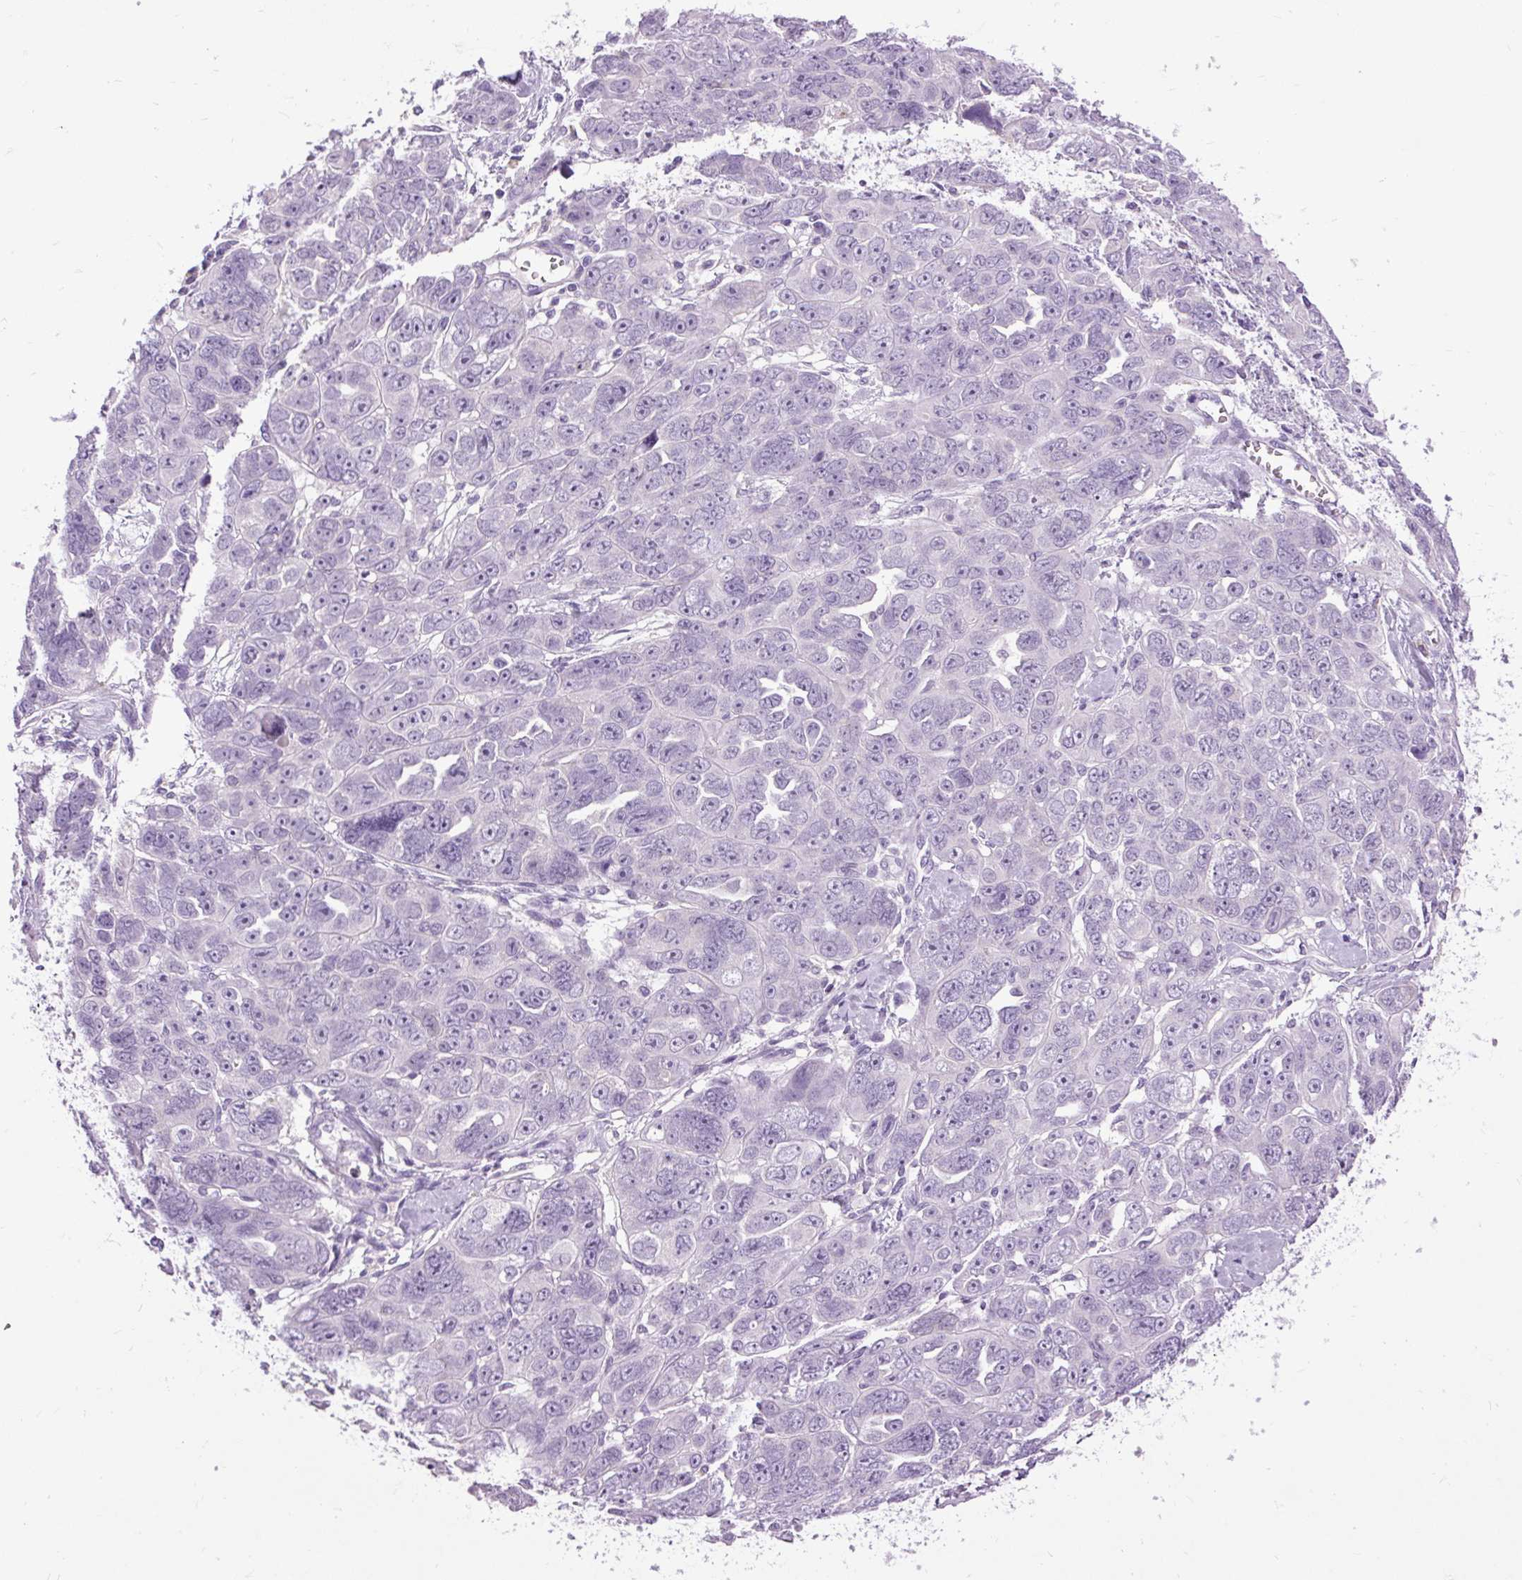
{"staining": {"intensity": "negative", "quantity": "none", "location": "none"}, "tissue": "ovarian cancer", "cell_type": "Tumor cells", "image_type": "cancer", "snomed": [{"axis": "morphology", "description": "Cystadenocarcinoma, serous, NOS"}, {"axis": "topography", "description": "Ovary"}], "caption": "The image exhibits no staining of tumor cells in serous cystadenocarcinoma (ovarian).", "gene": "FABP7", "patient": {"sex": "female", "age": 63}}